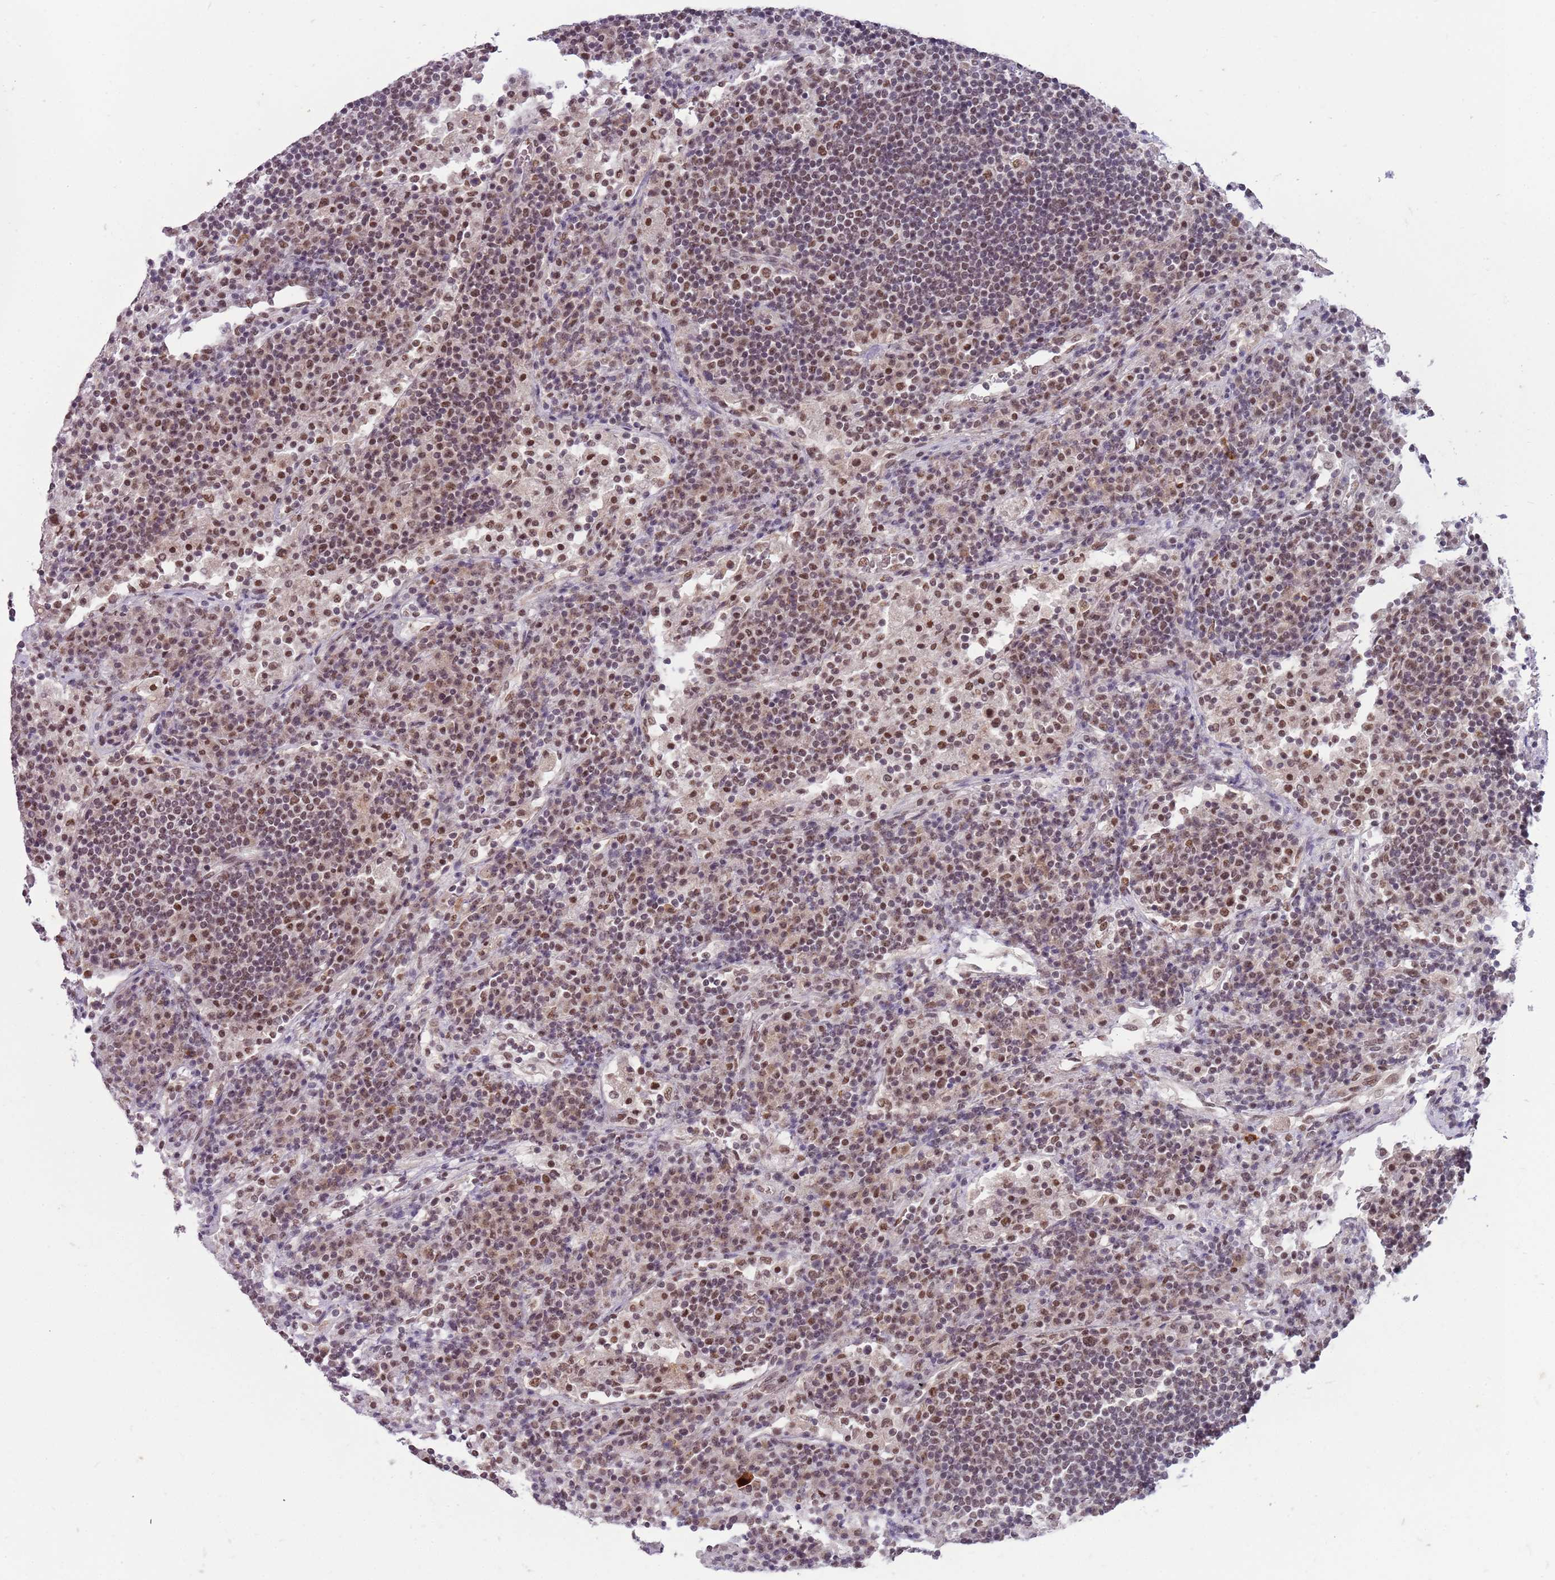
{"staining": {"intensity": "moderate", "quantity": "25%-75%", "location": "nuclear"}, "tissue": "lymph node", "cell_type": "Germinal center cells", "image_type": "normal", "snomed": [{"axis": "morphology", "description": "Normal tissue, NOS"}, {"axis": "topography", "description": "Lymph node"}], "caption": "This micrograph shows IHC staining of benign lymph node, with medium moderate nuclear expression in approximately 25%-75% of germinal center cells.", "gene": "FAM120AOS", "patient": {"sex": "female", "age": 53}}